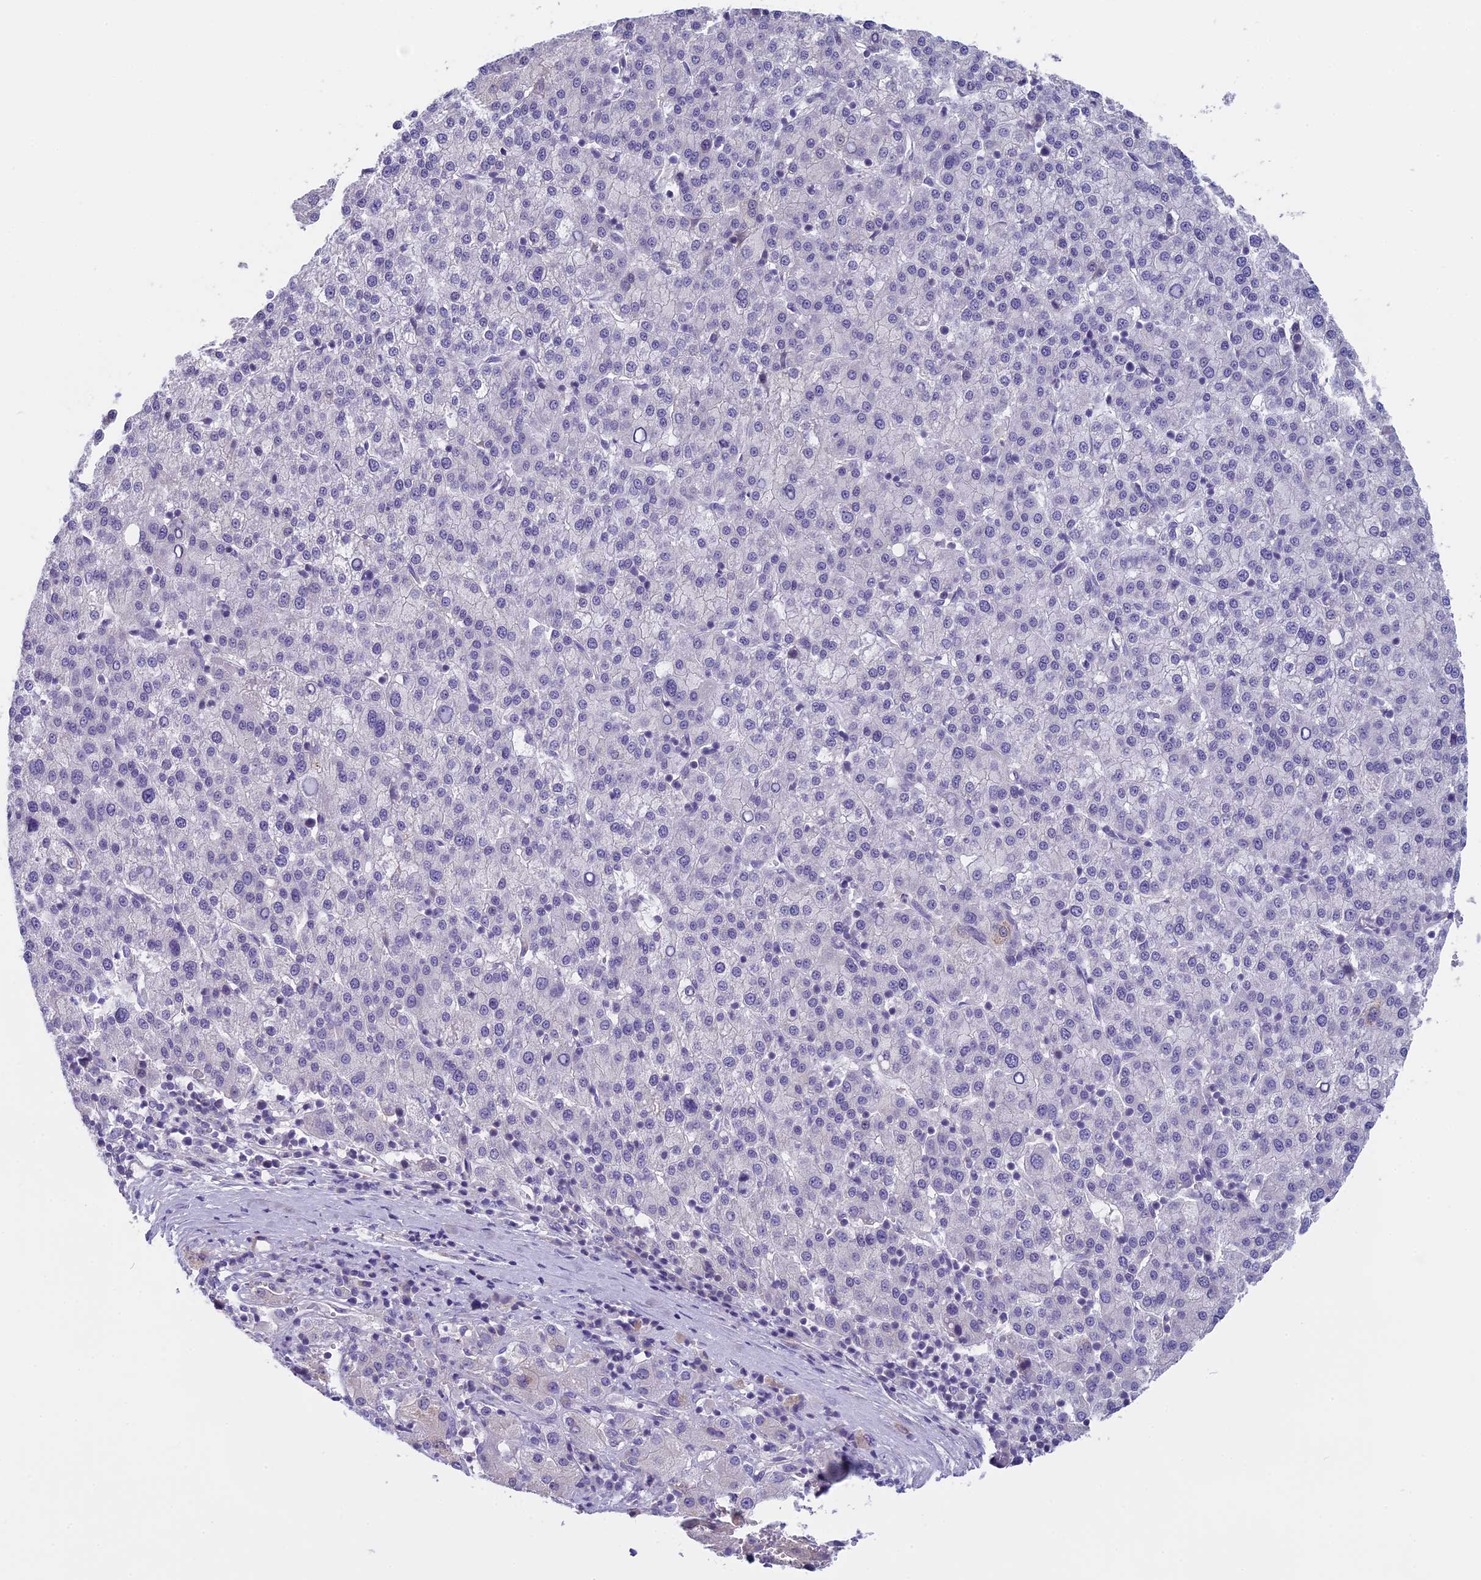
{"staining": {"intensity": "negative", "quantity": "none", "location": "none"}, "tissue": "liver cancer", "cell_type": "Tumor cells", "image_type": "cancer", "snomed": [{"axis": "morphology", "description": "Carcinoma, Hepatocellular, NOS"}, {"axis": "topography", "description": "Liver"}], "caption": "Liver hepatocellular carcinoma was stained to show a protein in brown. There is no significant positivity in tumor cells. (DAB (3,3'-diaminobenzidine) immunohistochemistry visualized using brightfield microscopy, high magnification).", "gene": "ARHGEF37", "patient": {"sex": "female", "age": 58}}